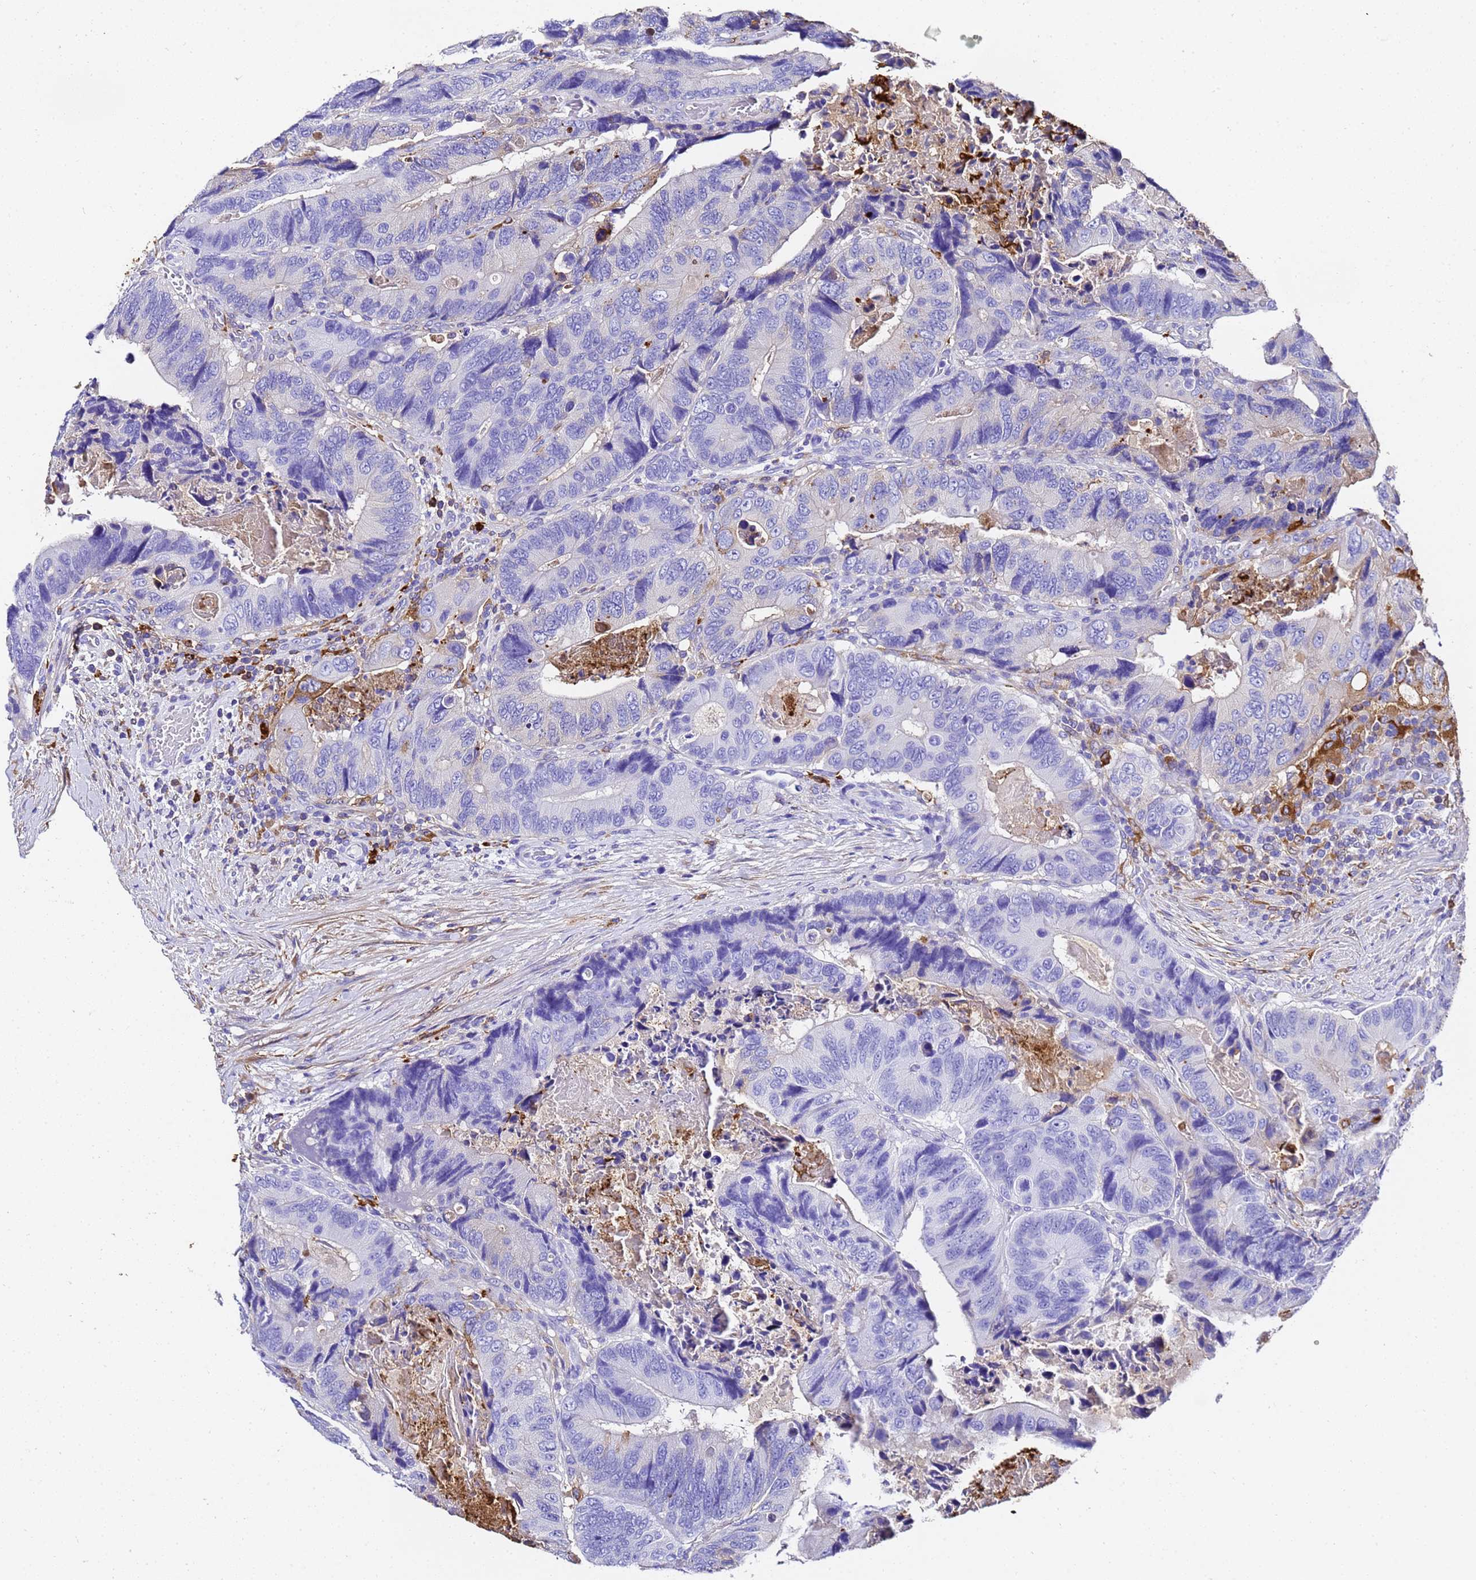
{"staining": {"intensity": "negative", "quantity": "none", "location": "none"}, "tissue": "colorectal cancer", "cell_type": "Tumor cells", "image_type": "cancer", "snomed": [{"axis": "morphology", "description": "Adenocarcinoma, NOS"}, {"axis": "topography", "description": "Colon"}], "caption": "Tumor cells show no significant expression in adenocarcinoma (colorectal). The staining was performed using DAB to visualize the protein expression in brown, while the nuclei were stained in blue with hematoxylin (Magnification: 20x).", "gene": "FTL", "patient": {"sex": "male", "age": 84}}